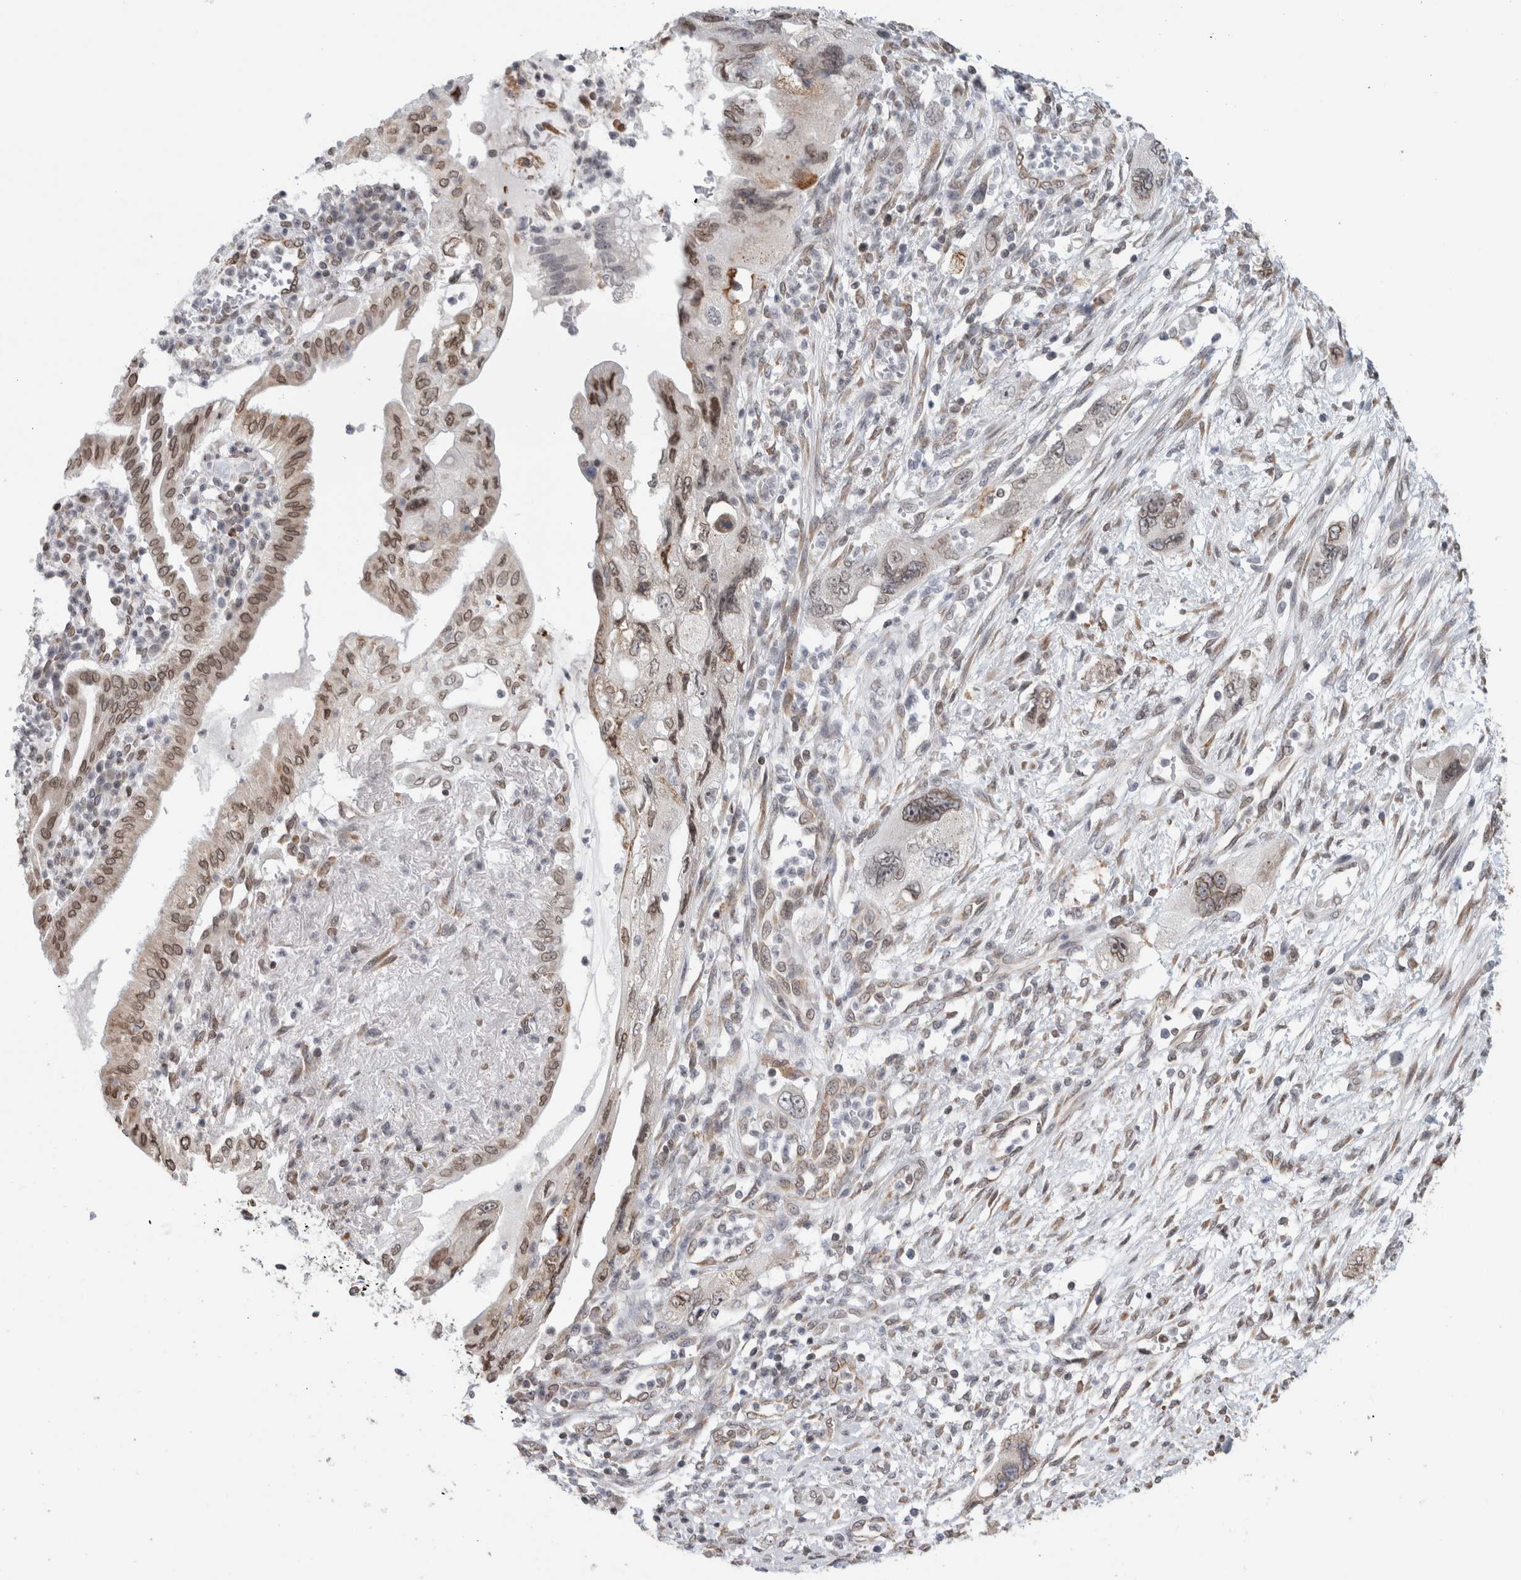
{"staining": {"intensity": "moderate", "quantity": ">75%", "location": "cytoplasmic/membranous,nuclear"}, "tissue": "pancreatic cancer", "cell_type": "Tumor cells", "image_type": "cancer", "snomed": [{"axis": "morphology", "description": "Adenocarcinoma, NOS"}, {"axis": "topography", "description": "Pancreas"}], "caption": "A high-resolution photomicrograph shows immunohistochemistry (IHC) staining of pancreatic adenocarcinoma, which exhibits moderate cytoplasmic/membranous and nuclear staining in about >75% of tumor cells.", "gene": "RBMX2", "patient": {"sex": "female", "age": 73}}